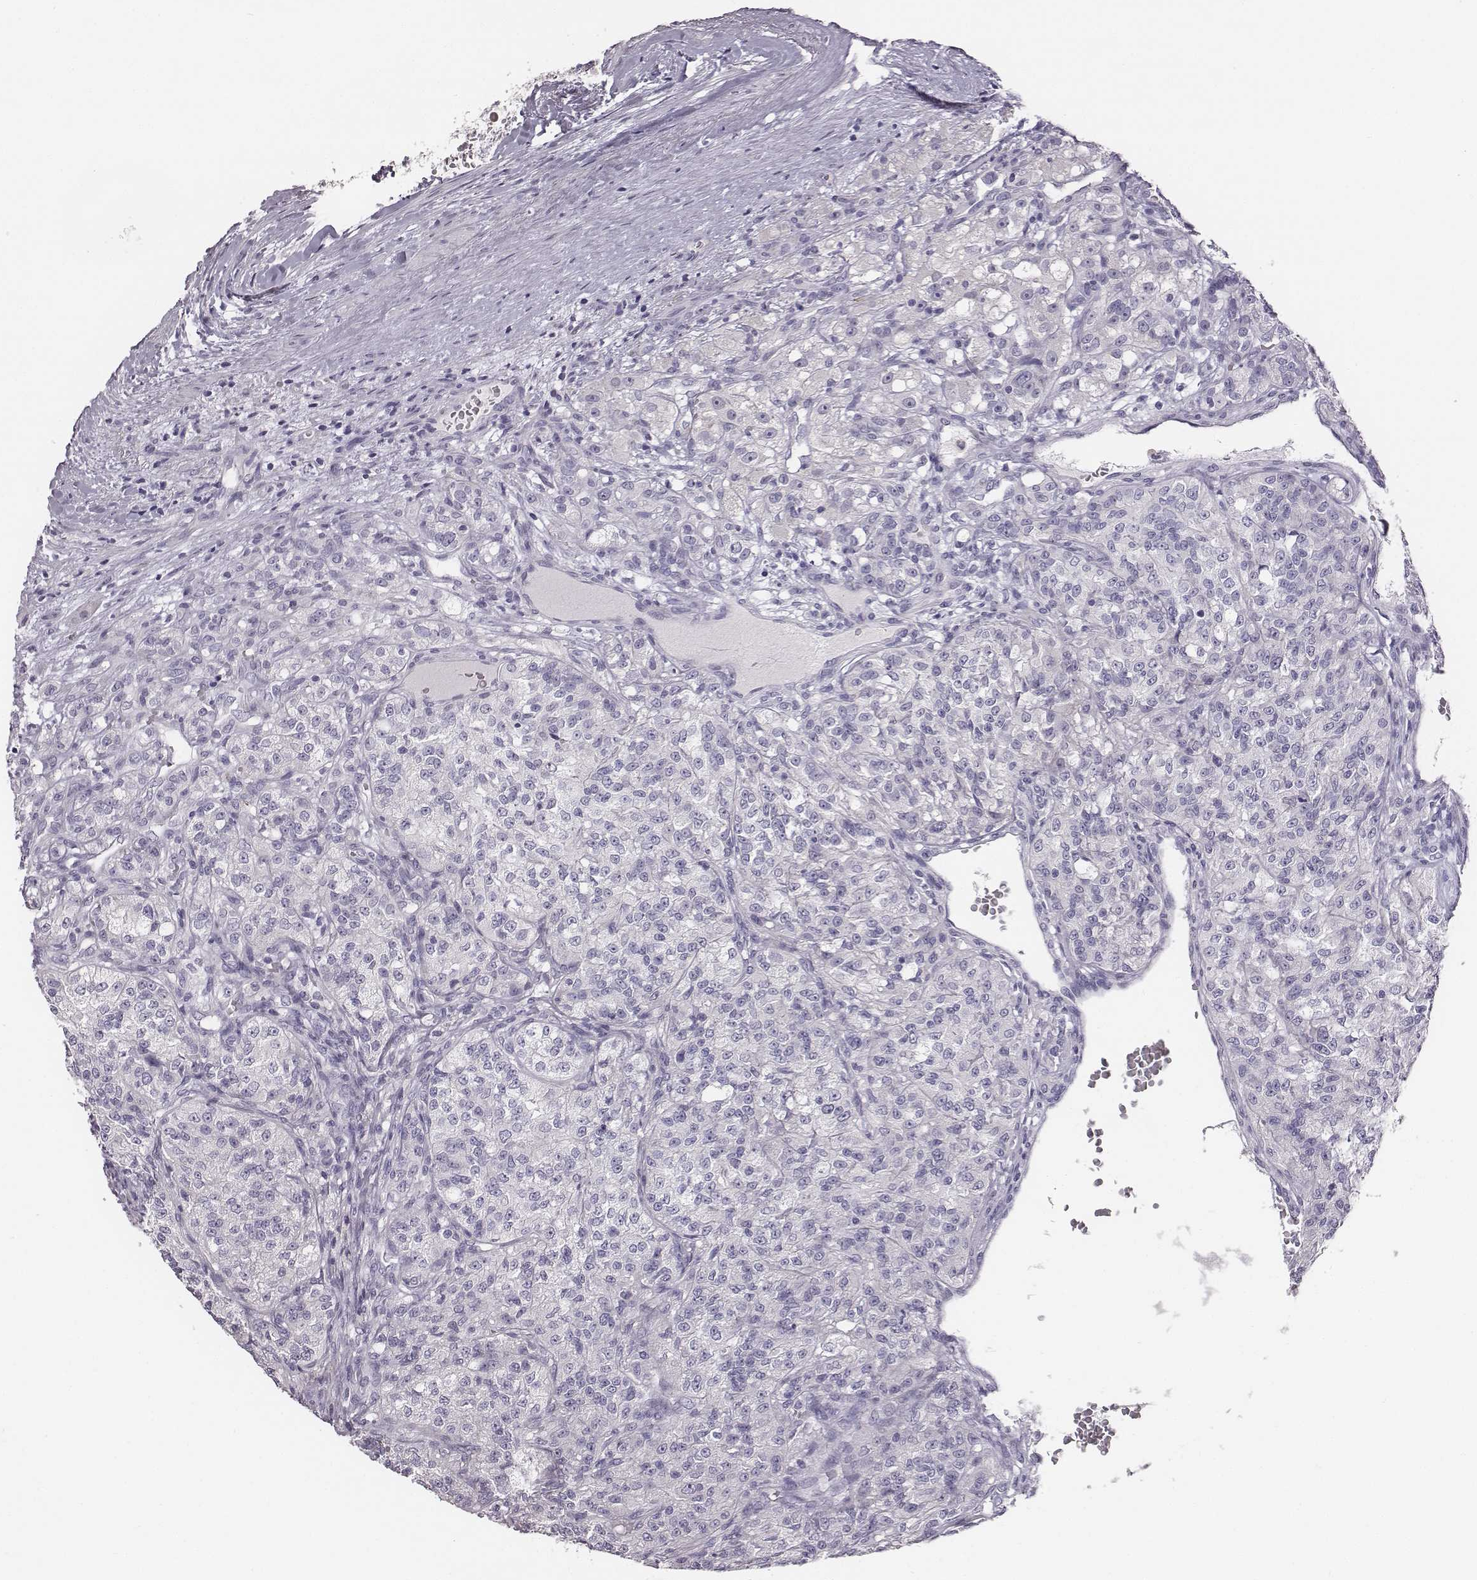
{"staining": {"intensity": "negative", "quantity": "none", "location": "none"}, "tissue": "renal cancer", "cell_type": "Tumor cells", "image_type": "cancer", "snomed": [{"axis": "morphology", "description": "Adenocarcinoma, NOS"}, {"axis": "topography", "description": "Kidney"}], "caption": "Tumor cells show no significant staining in renal adenocarcinoma.", "gene": "GUCA1A", "patient": {"sex": "female", "age": 63}}